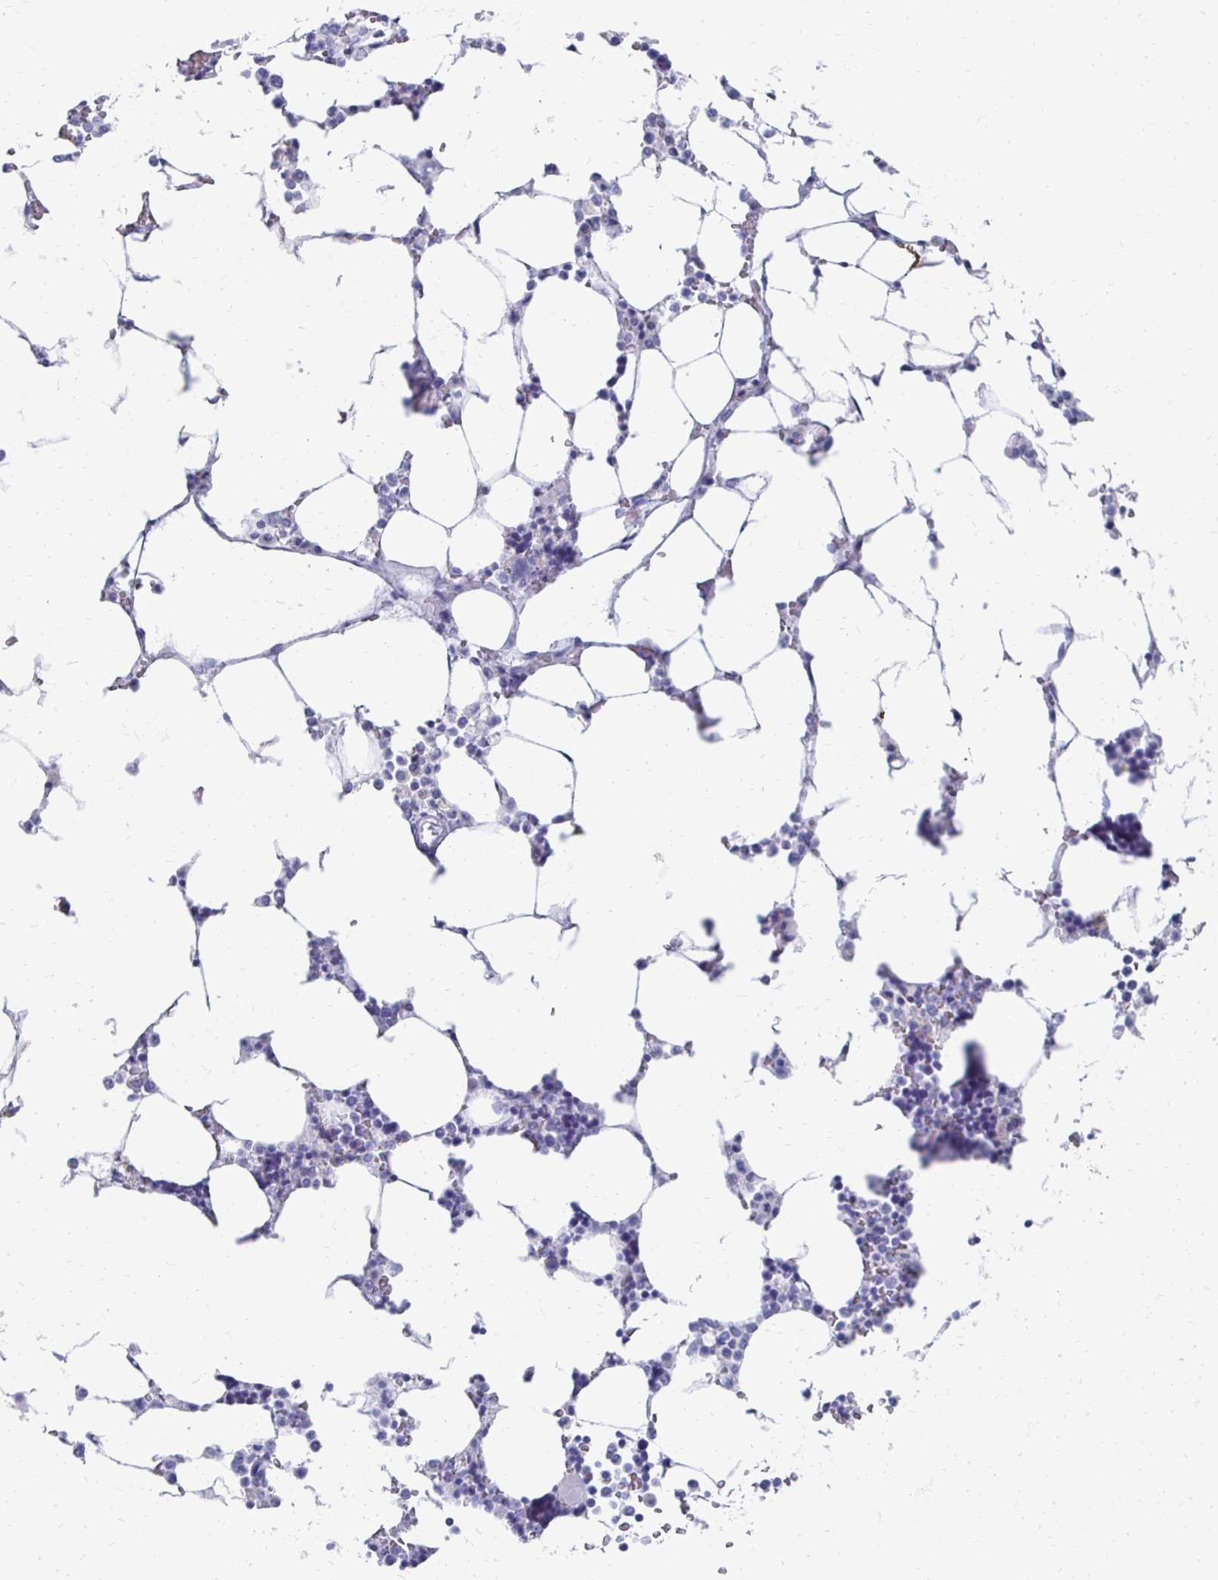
{"staining": {"intensity": "negative", "quantity": "none", "location": "none"}, "tissue": "bone marrow", "cell_type": "Hematopoietic cells", "image_type": "normal", "snomed": [{"axis": "morphology", "description": "Normal tissue, NOS"}, {"axis": "topography", "description": "Bone marrow"}], "caption": "A high-resolution histopathology image shows IHC staining of benign bone marrow, which displays no significant staining in hematopoietic cells.", "gene": "SYCP3", "patient": {"sex": "male", "age": 64}}